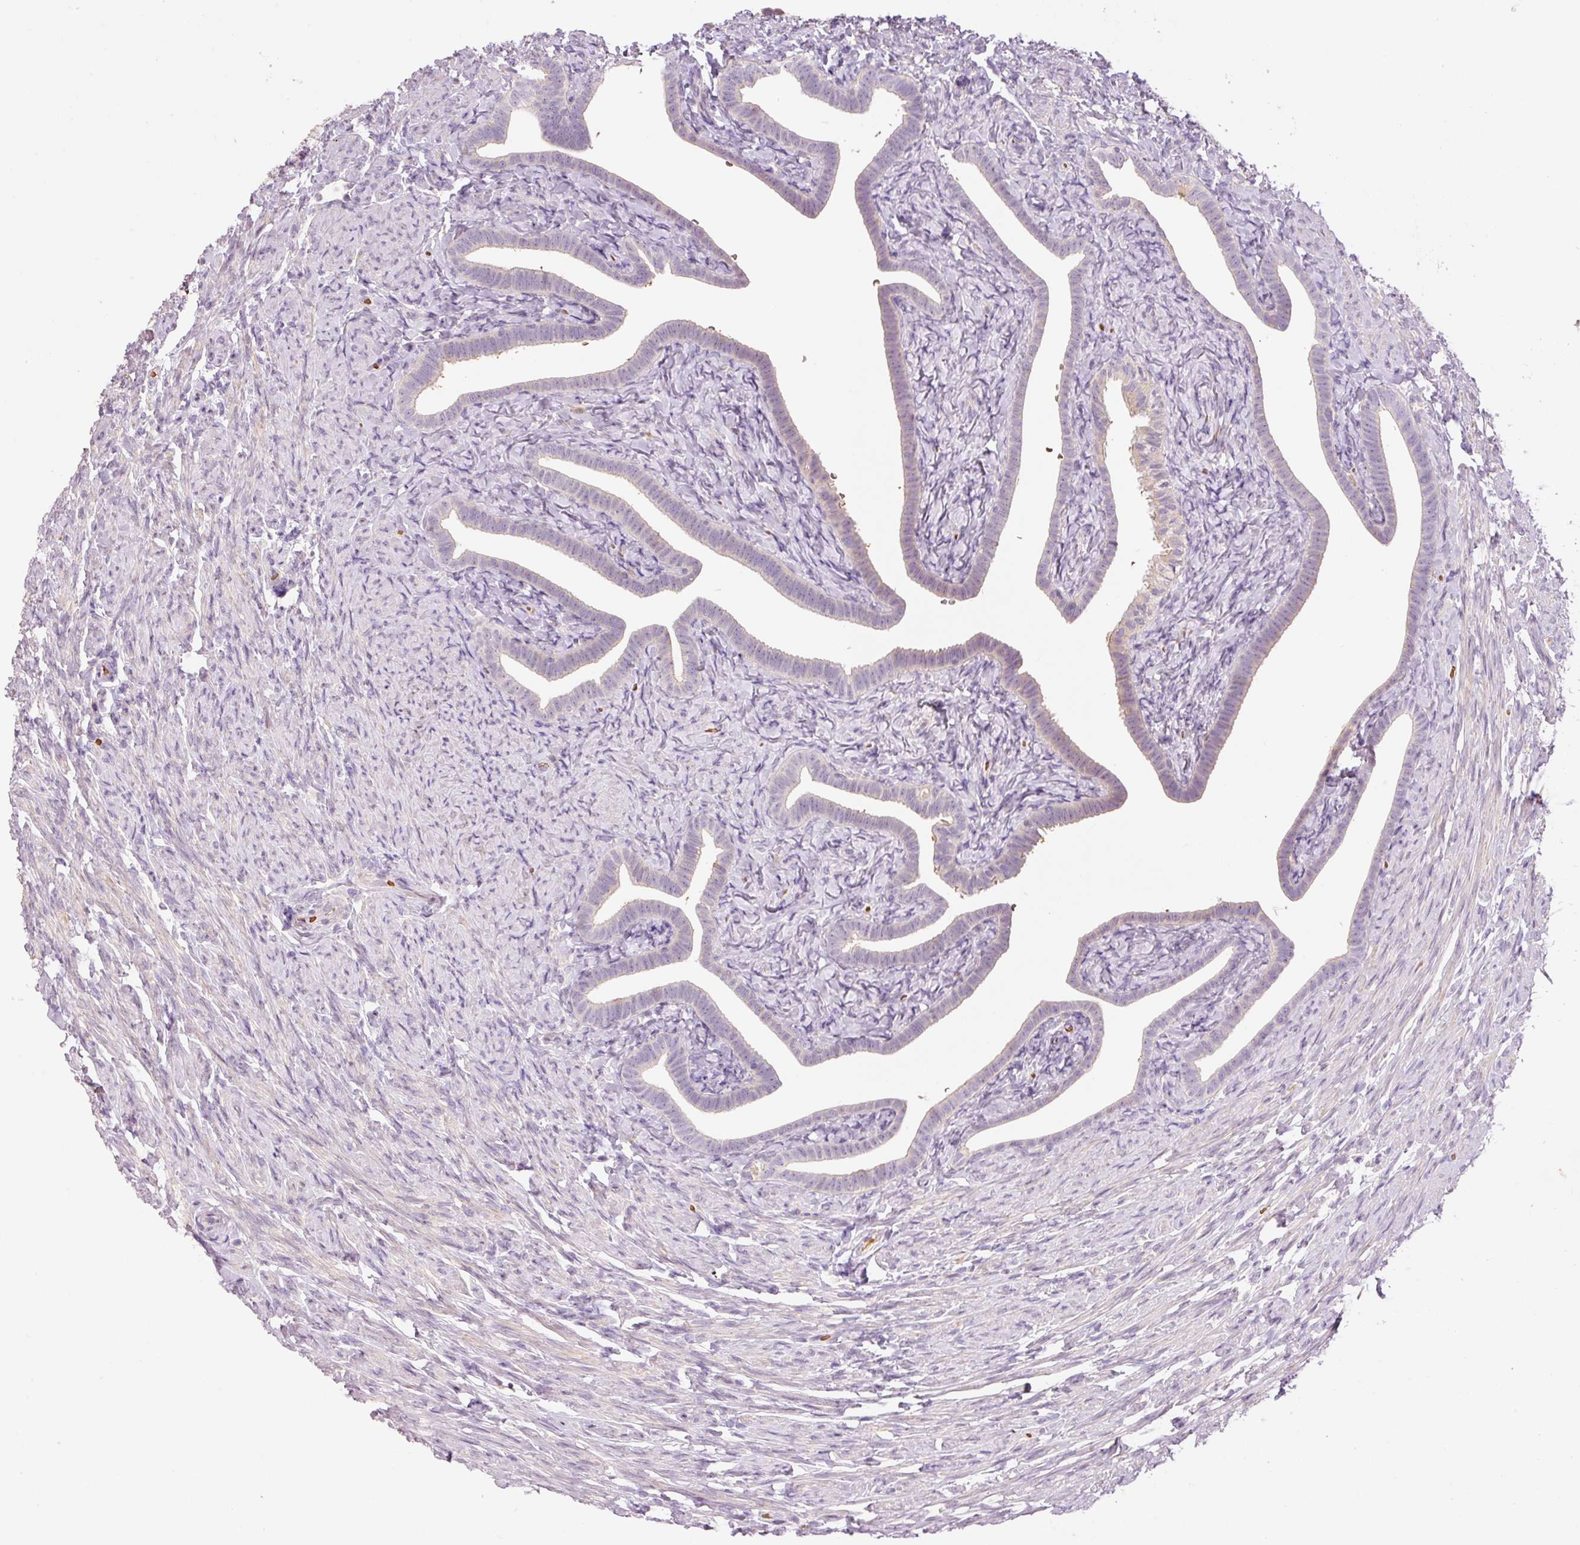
{"staining": {"intensity": "weak", "quantity": "25%-75%", "location": "cytoplasmic/membranous"}, "tissue": "fallopian tube", "cell_type": "Glandular cells", "image_type": "normal", "snomed": [{"axis": "morphology", "description": "Normal tissue, NOS"}, {"axis": "topography", "description": "Fallopian tube"}], "caption": "Immunohistochemistry (IHC) photomicrograph of benign fallopian tube: human fallopian tube stained using immunohistochemistry exhibits low levels of weak protein expression localized specifically in the cytoplasmic/membranous of glandular cells, appearing as a cytoplasmic/membranous brown color.", "gene": "CMTM8", "patient": {"sex": "female", "age": 69}}